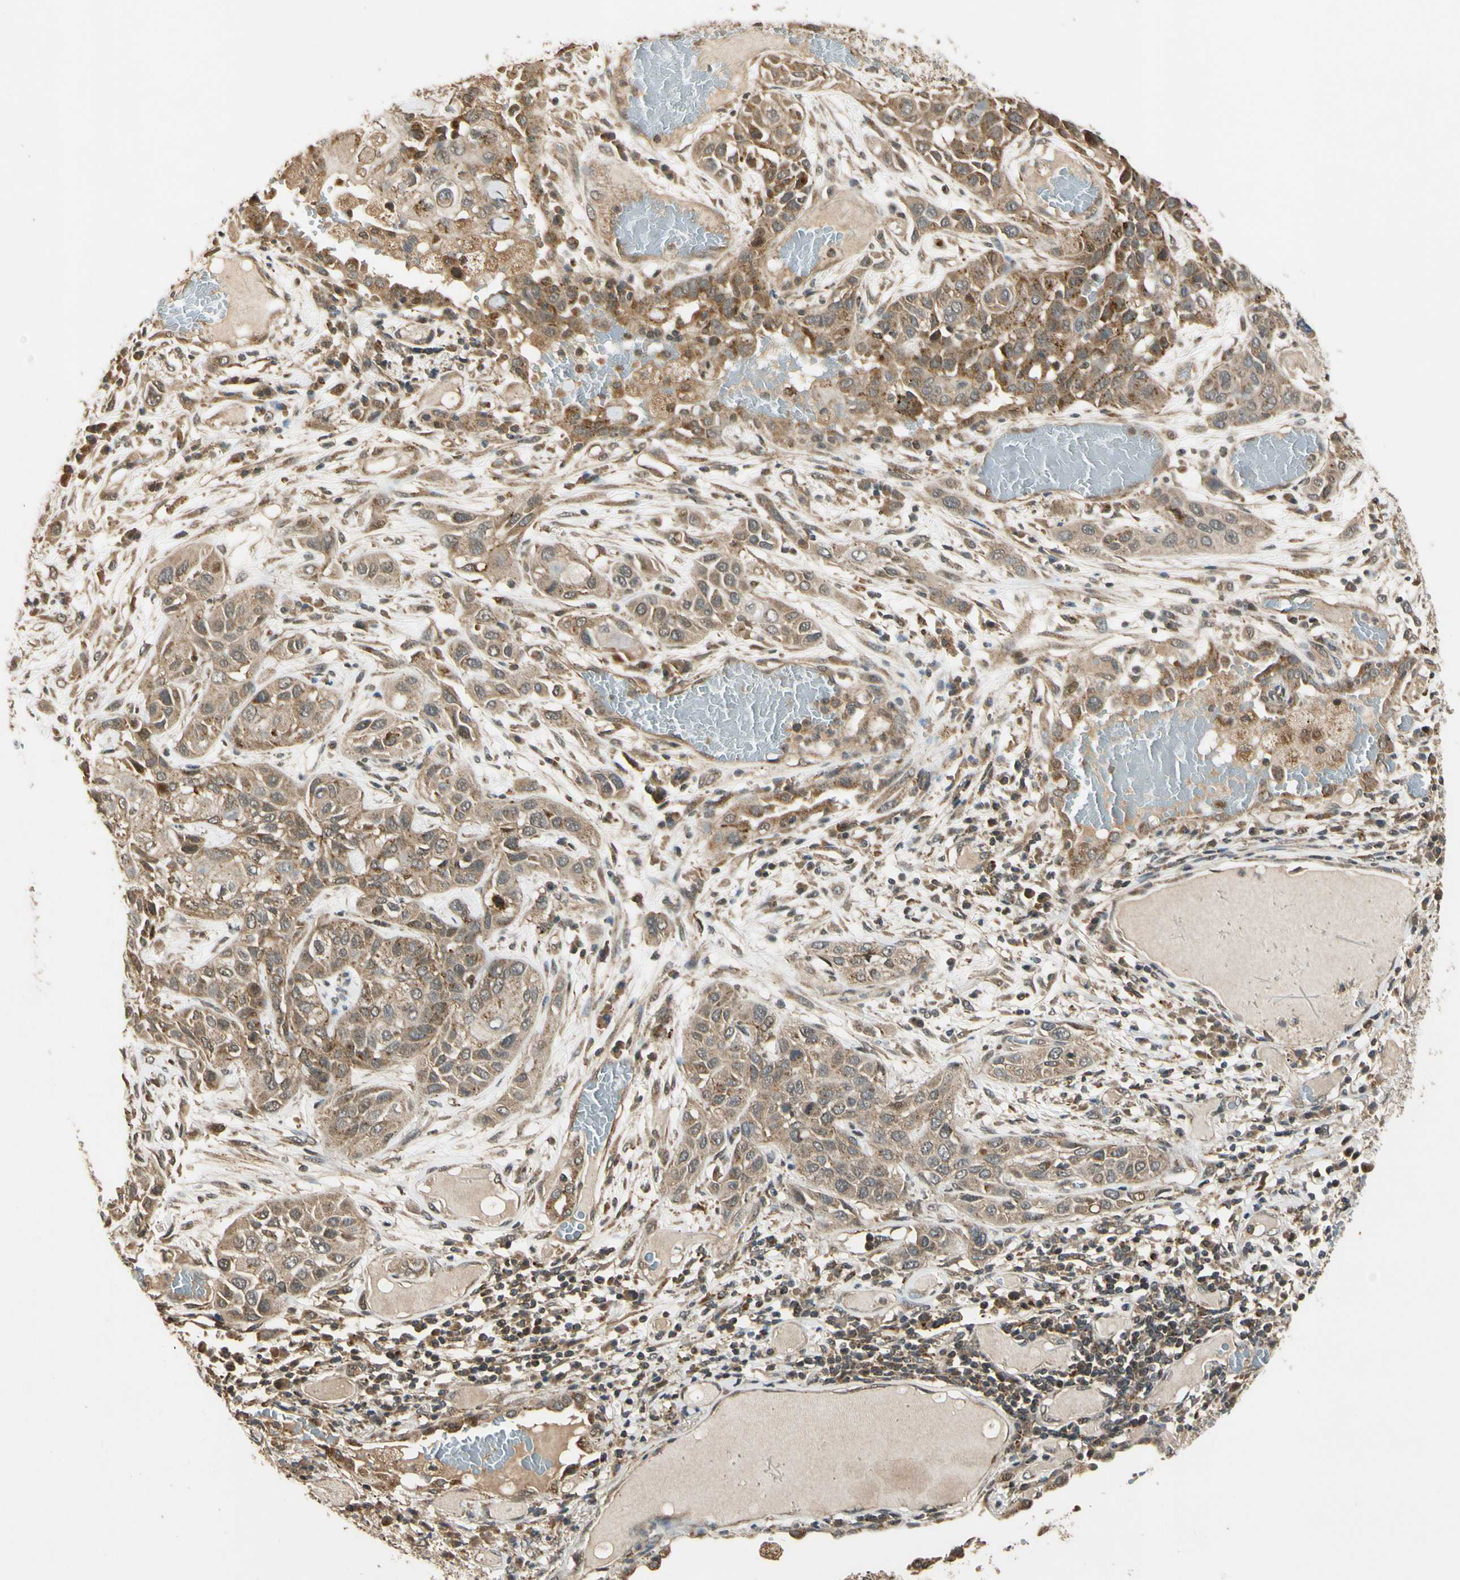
{"staining": {"intensity": "moderate", "quantity": ">75%", "location": "cytoplasmic/membranous"}, "tissue": "lung cancer", "cell_type": "Tumor cells", "image_type": "cancer", "snomed": [{"axis": "morphology", "description": "Squamous cell carcinoma, NOS"}, {"axis": "topography", "description": "Lung"}], "caption": "This is an image of IHC staining of lung cancer (squamous cell carcinoma), which shows moderate expression in the cytoplasmic/membranous of tumor cells.", "gene": "LAMTOR1", "patient": {"sex": "male", "age": 71}}